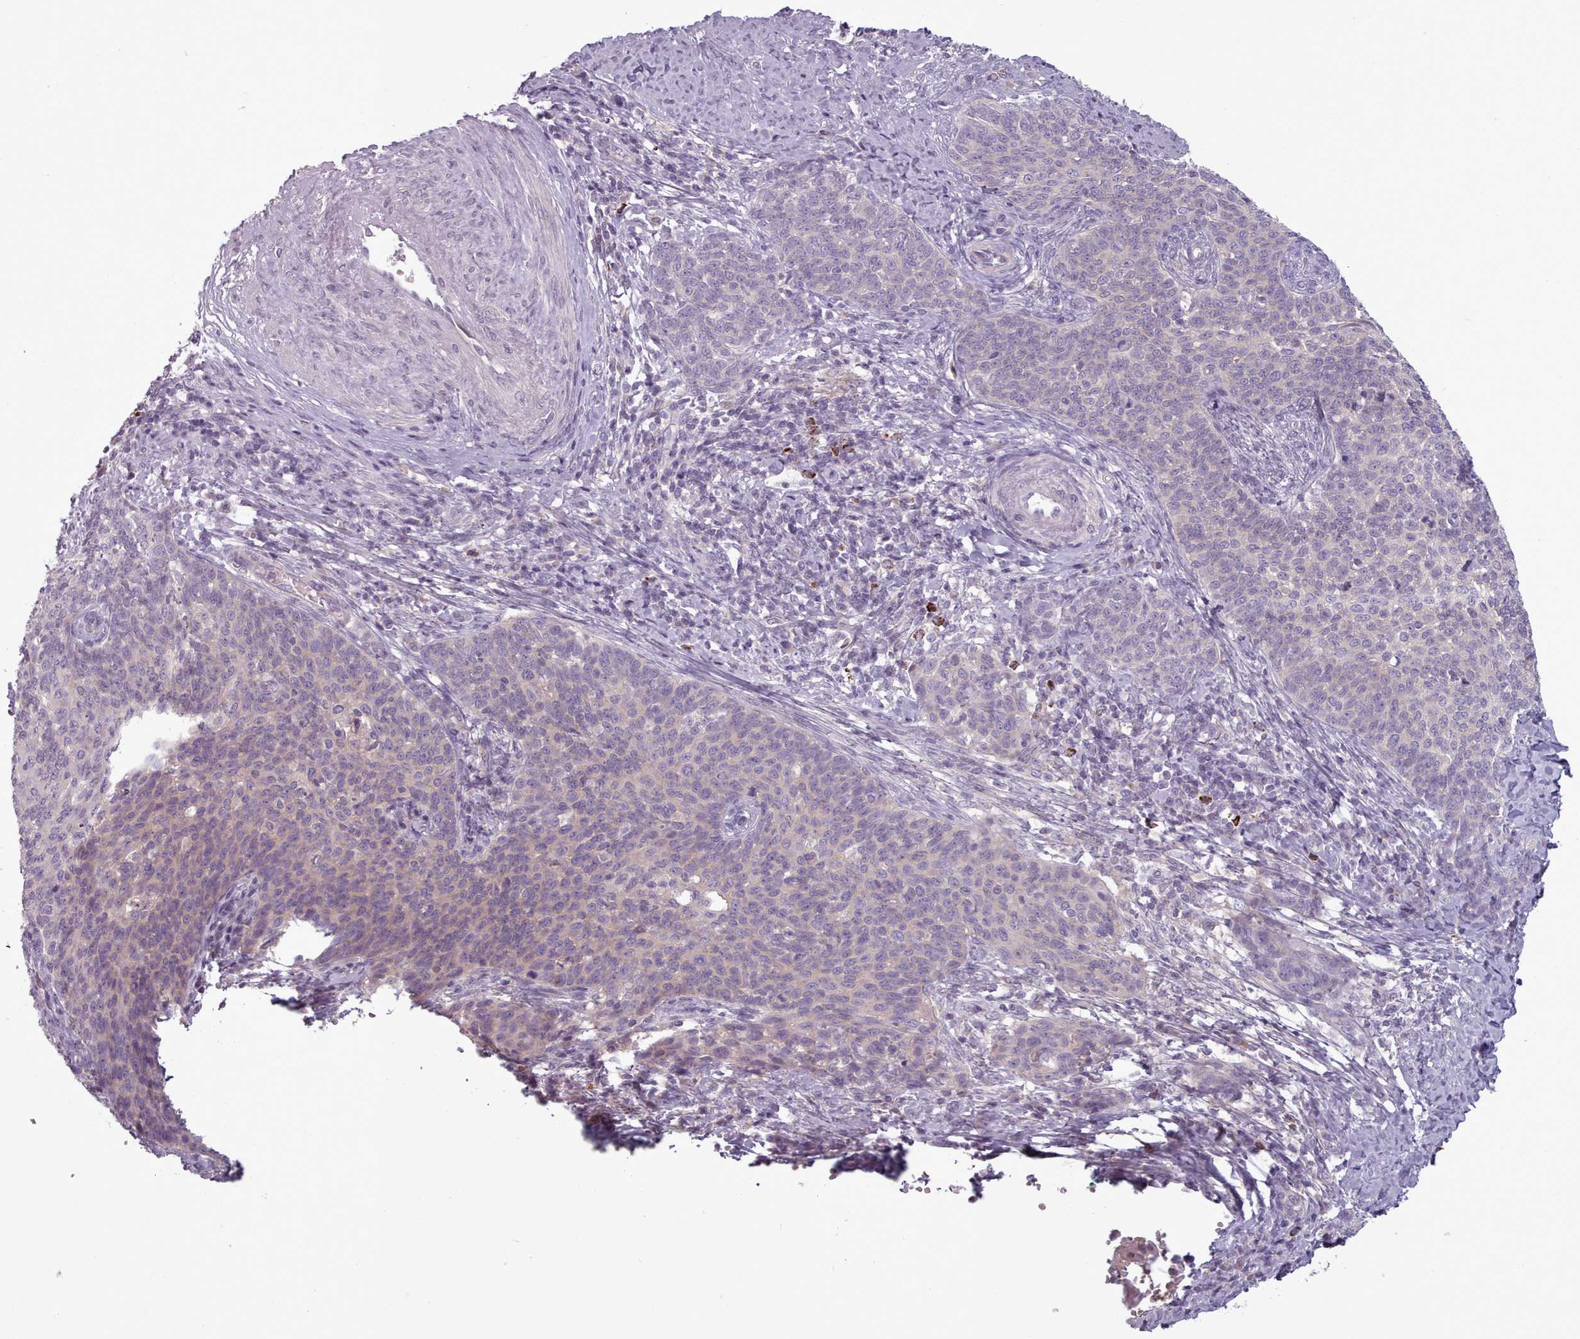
{"staining": {"intensity": "negative", "quantity": "none", "location": "none"}, "tissue": "cervical cancer", "cell_type": "Tumor cells", "image_type": "cancer", "snomed": [{"axis": "morphology", "description": "Squamous cell carcinoma, NOS"}, {"axis": "topography", "description": "Cervix"}], "caption": "Immunohistochemical staining of cervical cancer exhibits no significant expression in tumor cells.", "gene": "LAPTM5", "patient": {"sex": "female", "age": 39}}